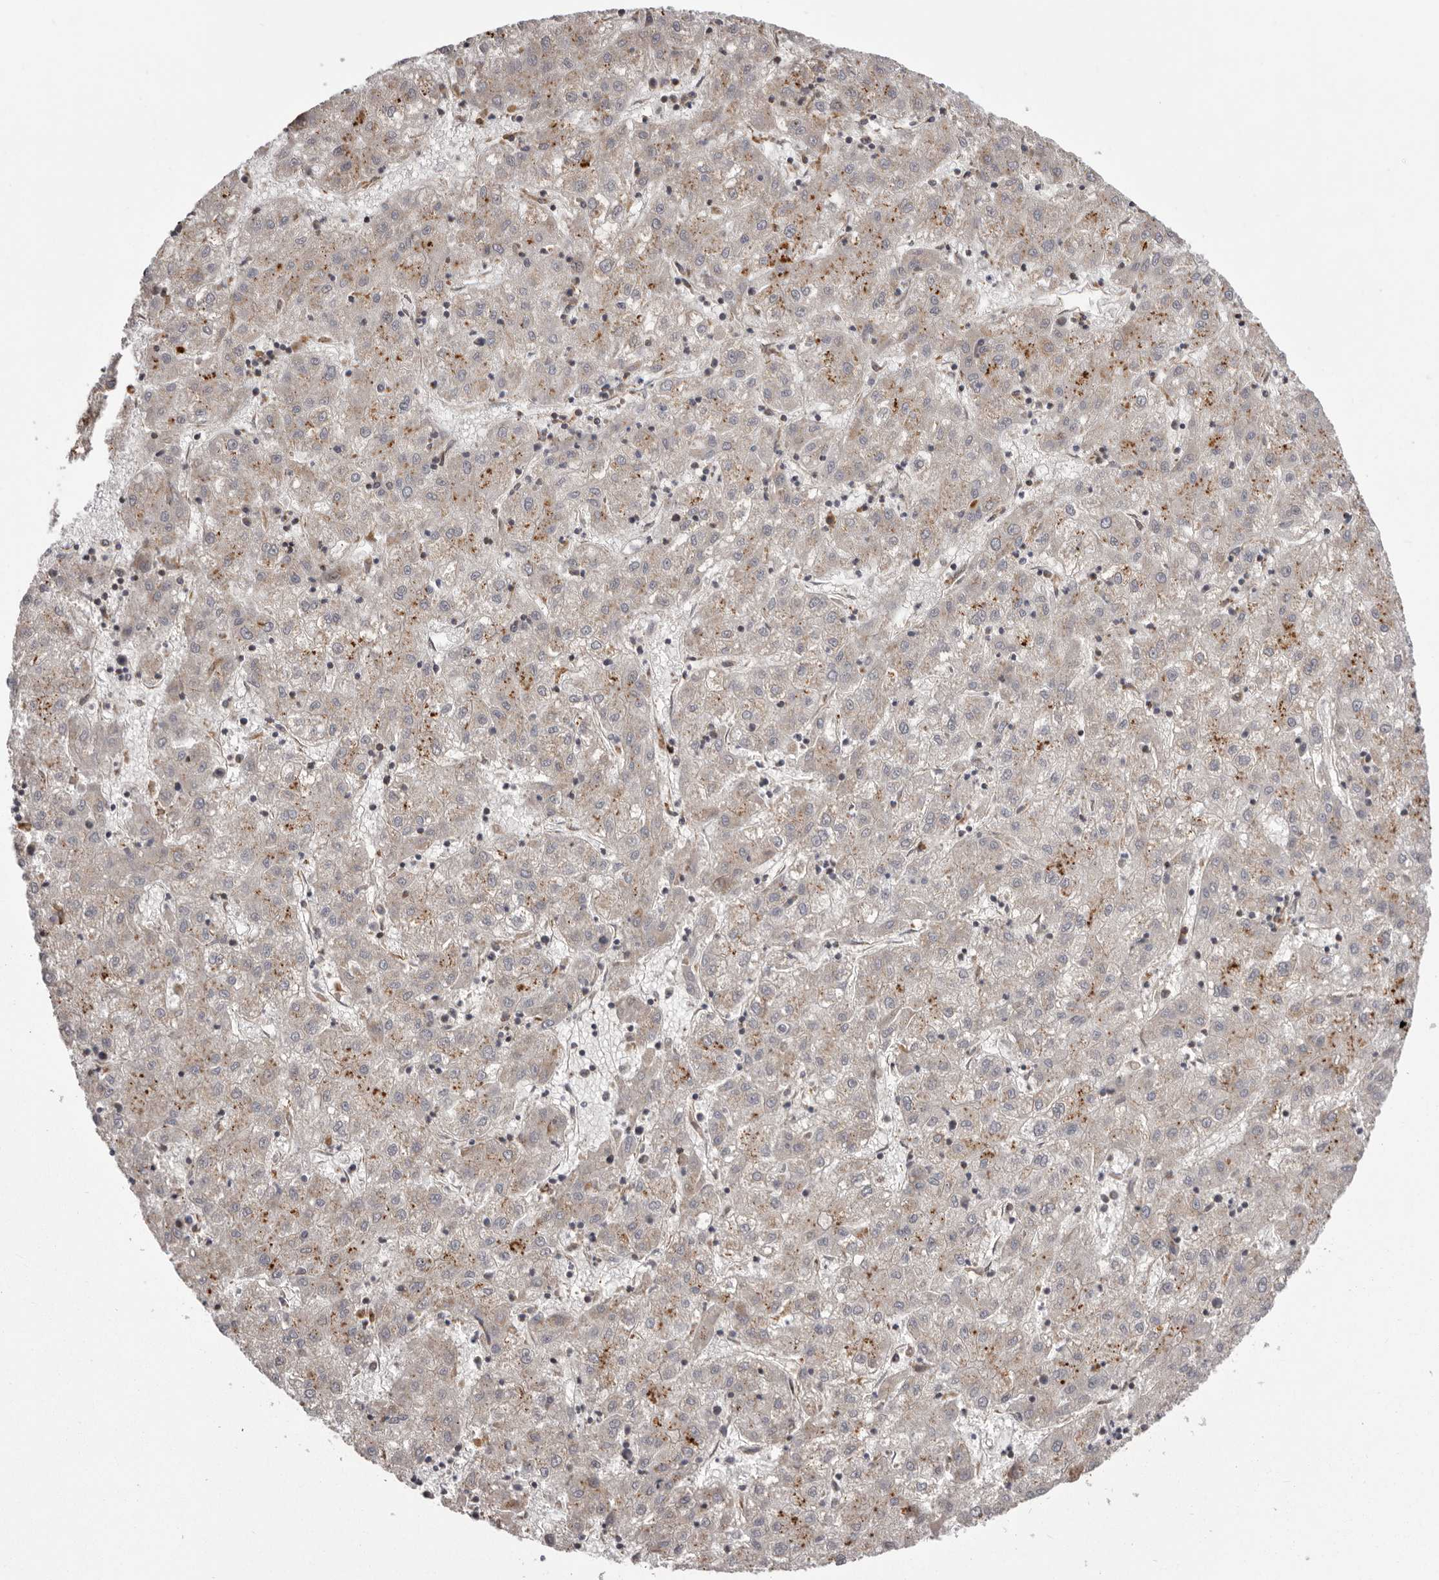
{"staining": {"intensity": "negative", "quantity": "none", "location": "none"}, "tissue": "liver cancer", "cell_type": "Tumor cells", "image_type": "cancer", "snomed": [{"axis": "morphology", "description": "Carcinoma, Hepatocellular, NOS"}, {"axis": "topography", "description": "Liver"}], "caption": "Image shows no protein expression in tumor cells of liver hepatocellular carcinoma tissue.", "gene": "NUP43", "patient": {"sex": "male", "age": 72}}